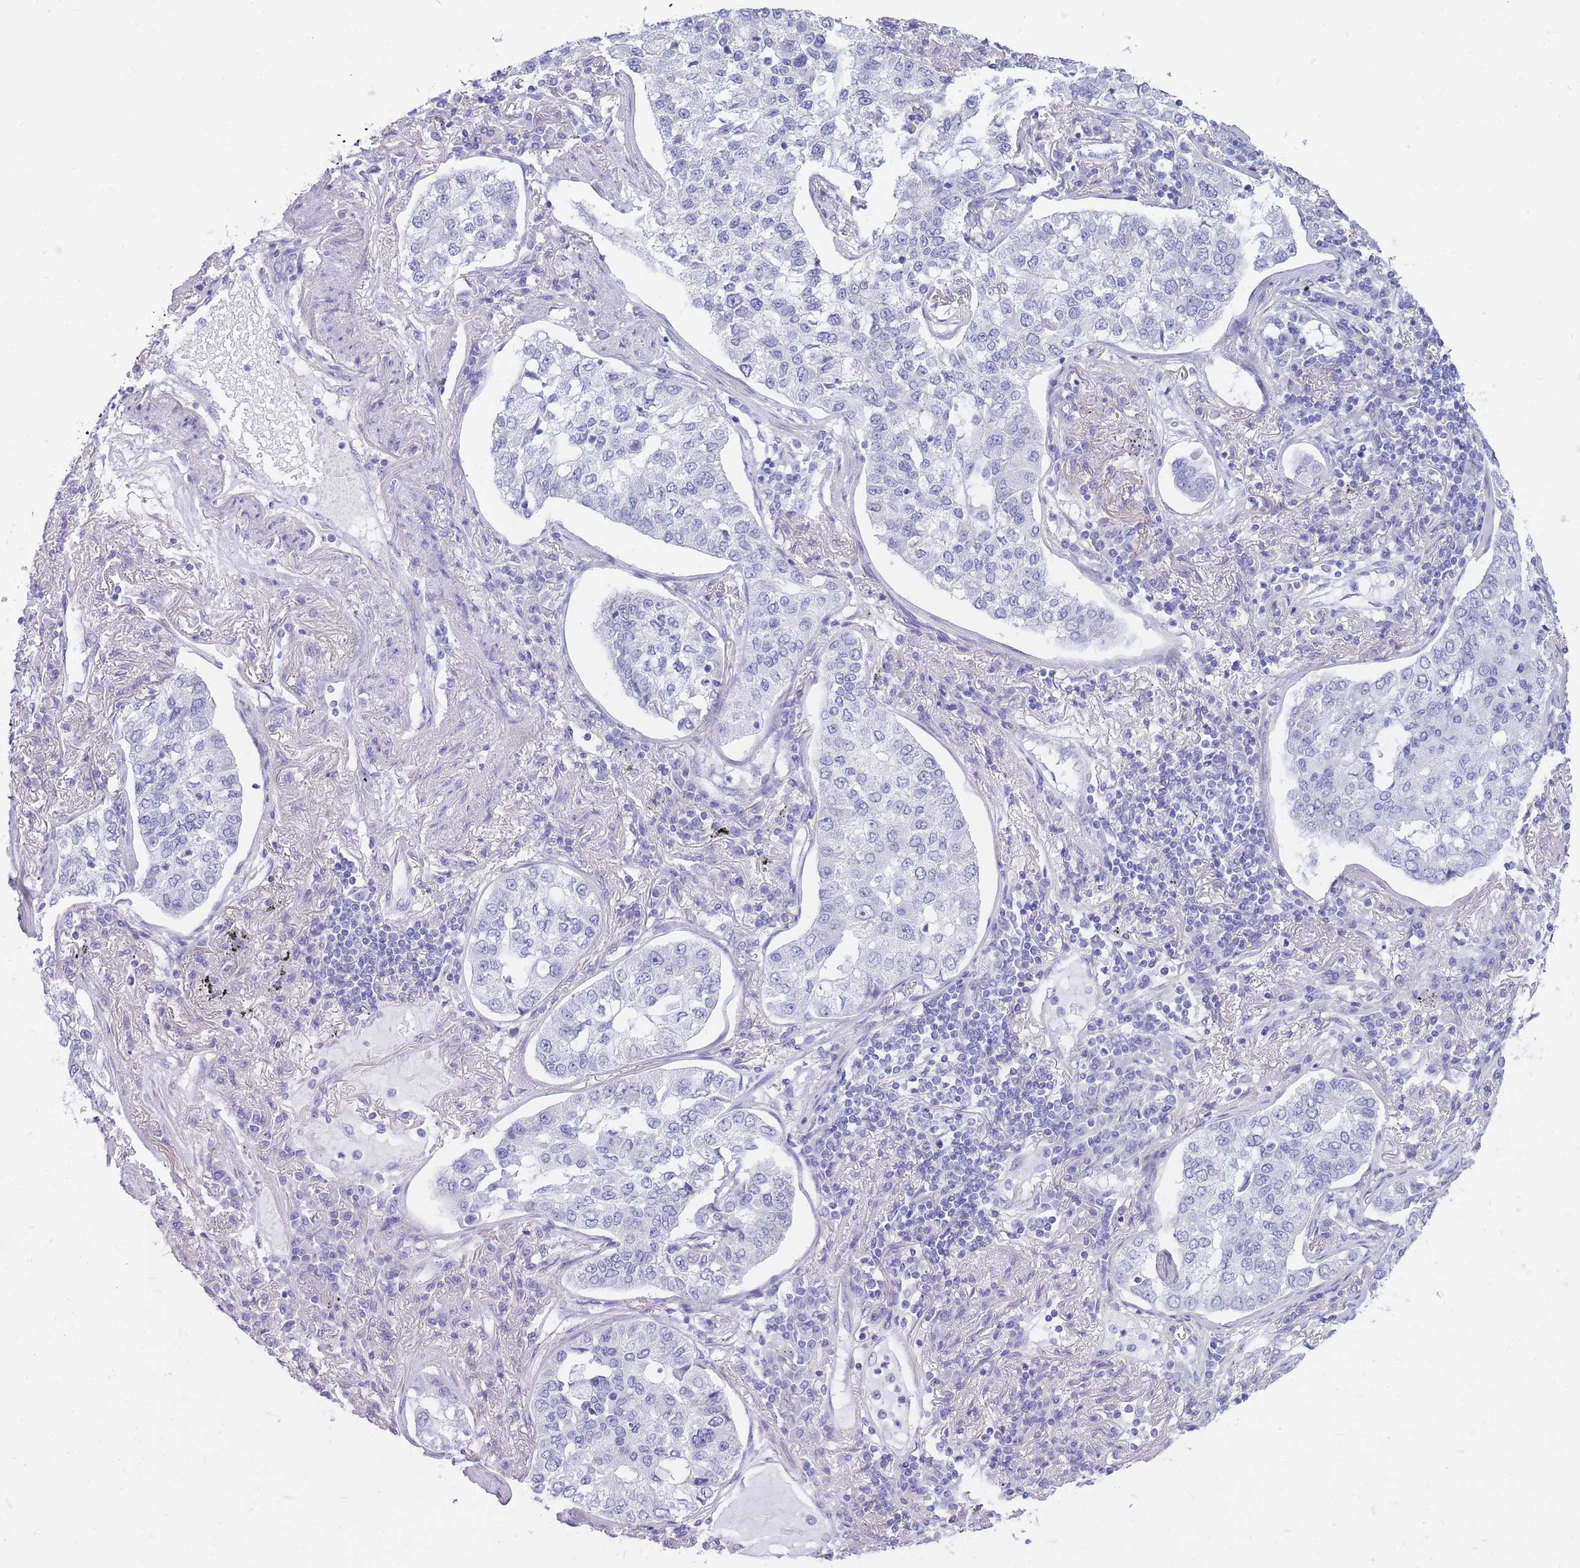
{"staining": {"intensity": "negative", "quantity": "none", "location": "none"}, "tissue": "lung cancer", "cell_type": "Tumor cells", "image_type": "cancer", "snomed": [{"axis": "morphology", "description": "Adenocarcinoma, NOS"}, {"axis": "topography", "description": "Lung"}], "caption": "Human lung cancer (adenocarcinoma) stained for a protein using immunohistochemistry (IHC) displays no expression in tumor cells.", "gene": "MTSS2", "patient": {"sex": "male", "age": 49}}